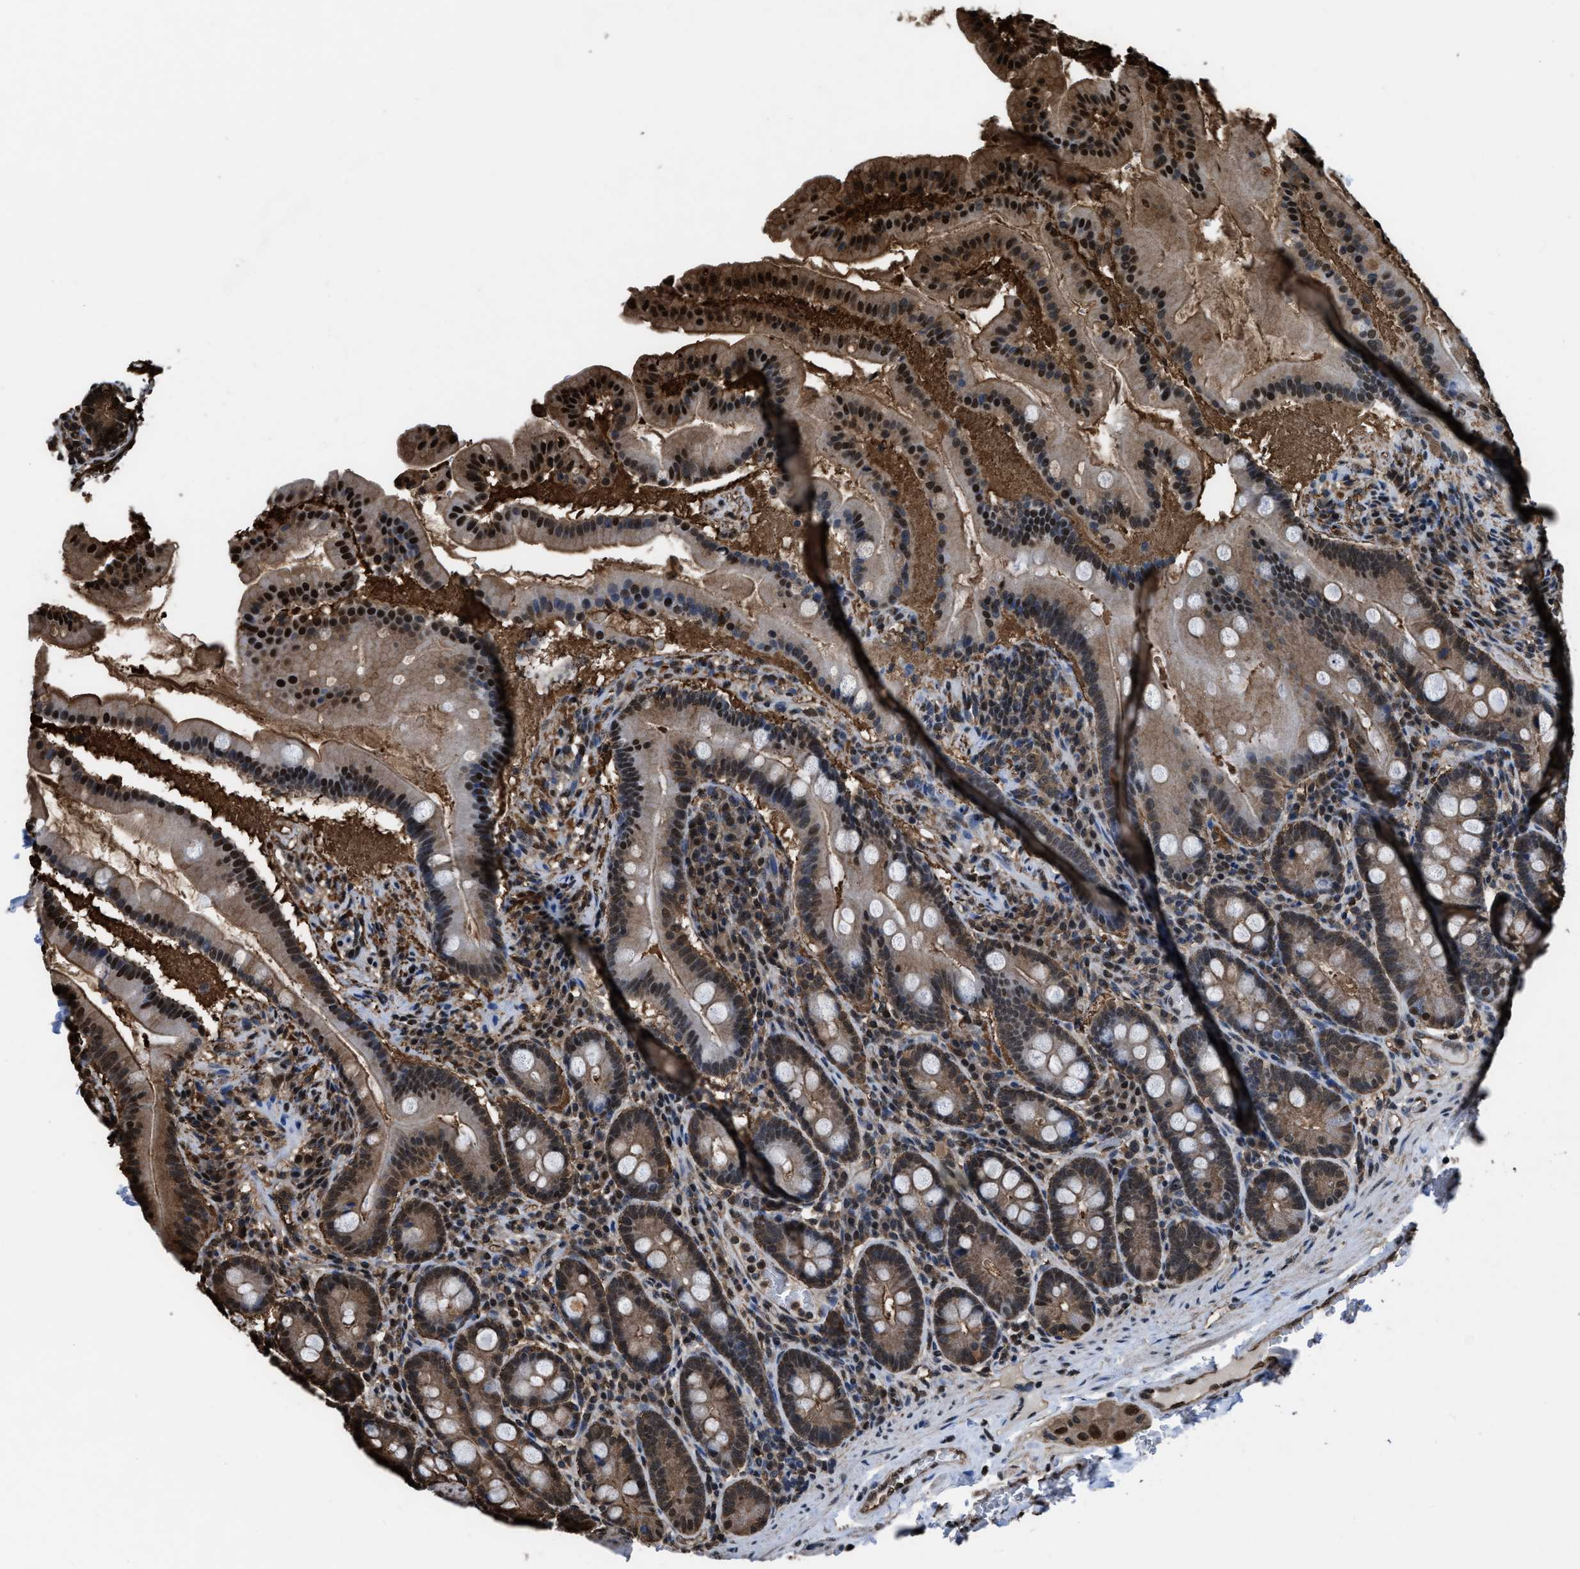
{"staining": {"intensity": "moderate", "quantity": ">75%", "location": "cytoplasmic/membranous,nuclear"}, "tissue": "duodenum", "cell_type": "Glandular cells", "image_type": "normal", "snomed": [{"axis": "morphology", "description": "Normal tissue, NOS"}, {"axis": "topography", "description": "Duodenum"}], "caption": "Immunohistochemical staining of benign duodenum reveals >75% levels of moderate cytoplasmic/membranous,nuclear protein expression in approximately >75% of glandular cells. The protein of interest is stained brown, and the nuclei are stained in blue (DAB IHC with brightfield microscopy, high magnification).", "gene": "FNTA", "patient": {"sex": "male", "age": 50}}